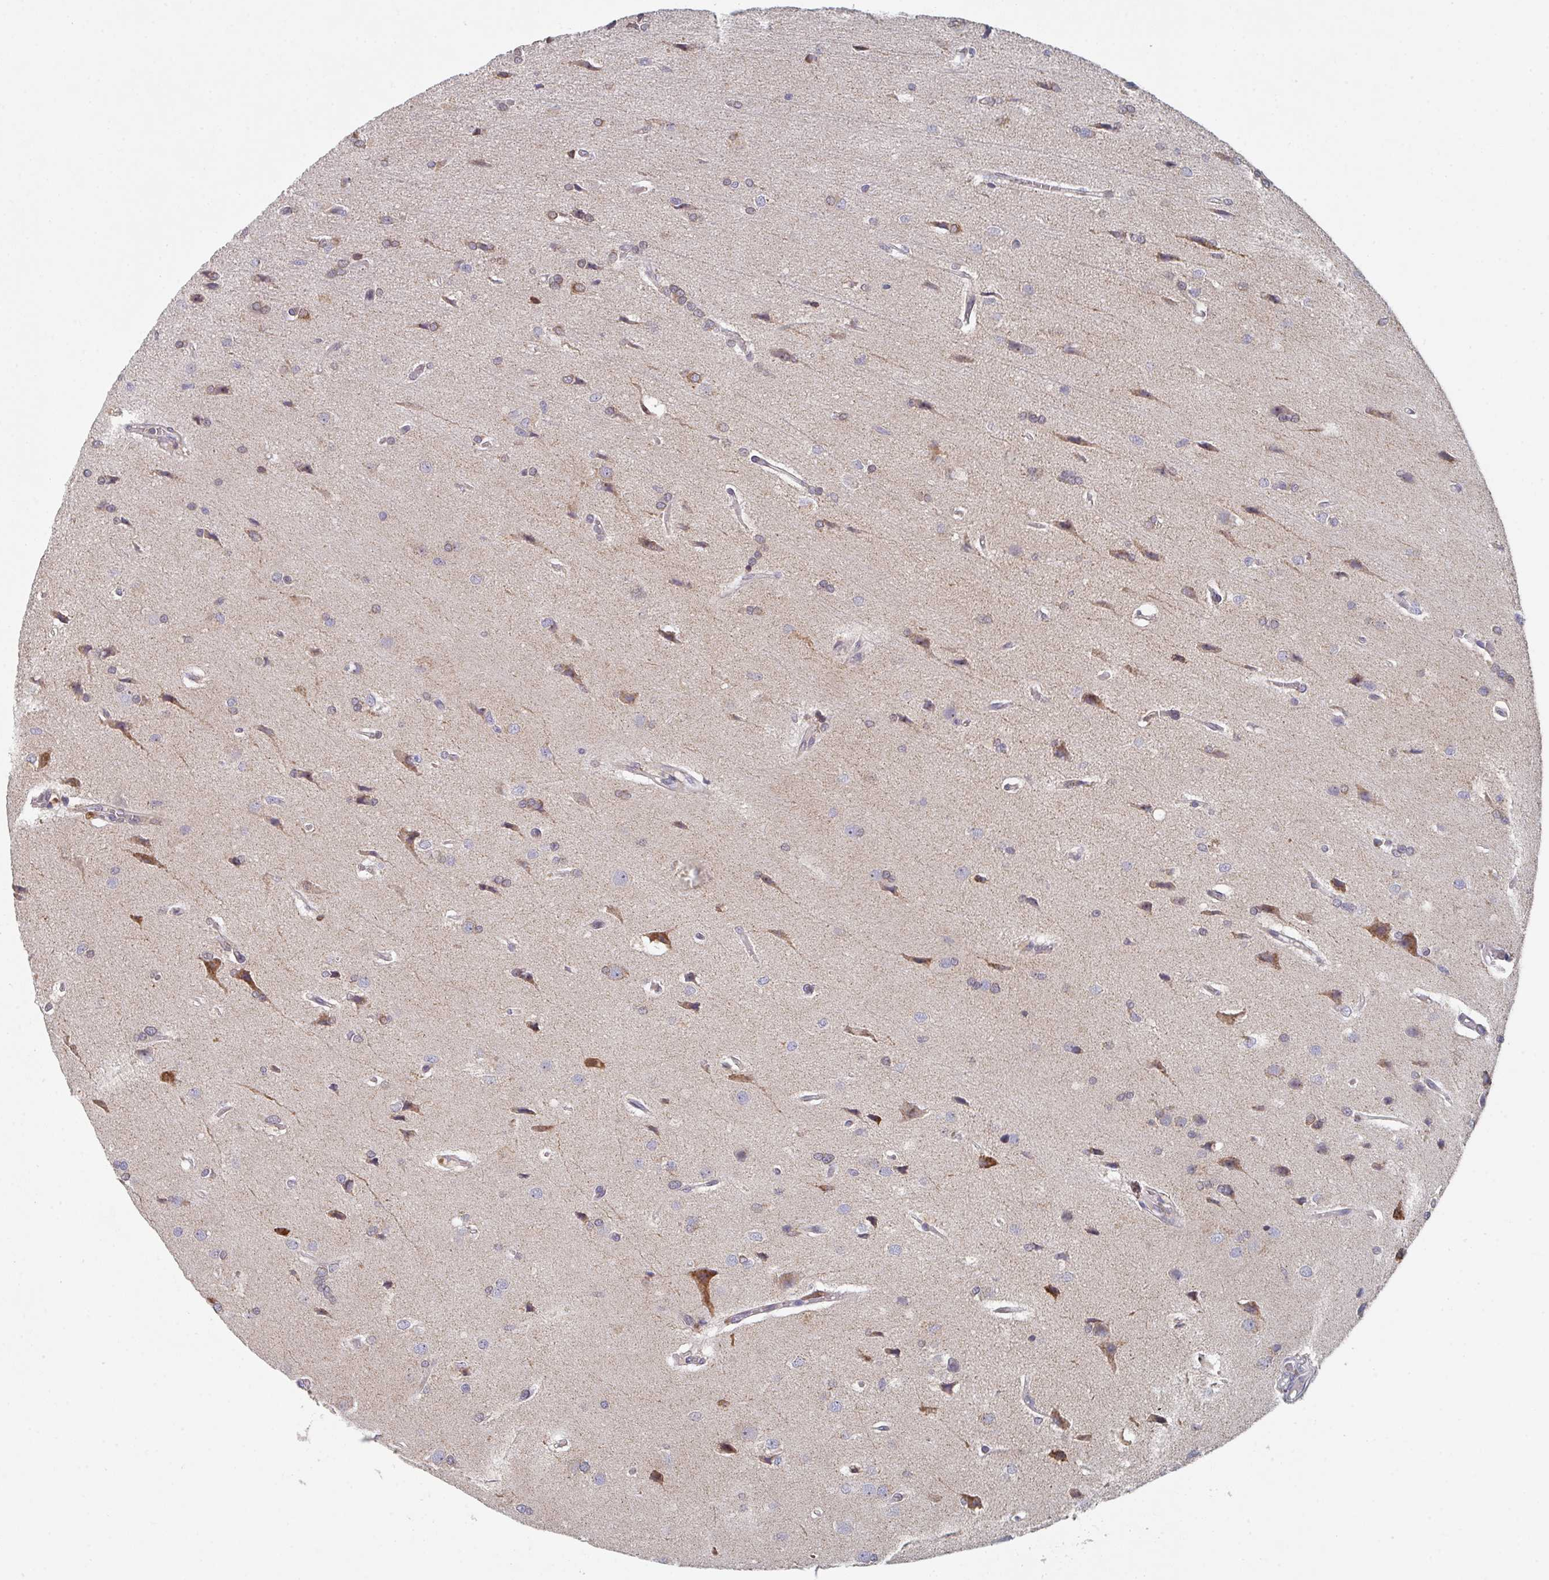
{"staining": {"intensity": "negative", "quantity": "none", "location": "none"}, "tissue": "glioma", "cell_type": "Tumor cells", "image_type": "cancer", "snomed": [{"axis": "morphology", "description": "Glioma, malignant, High grade"}, {"axis": "topography", "description": "Brain"}], "caption": "Immunohistochemical staining of malignant glioma (high-grade) exhibits no significant expression in tumor cells.", "gene": "ELOVL1", "patient": {"sex": "female", "age": 70}}